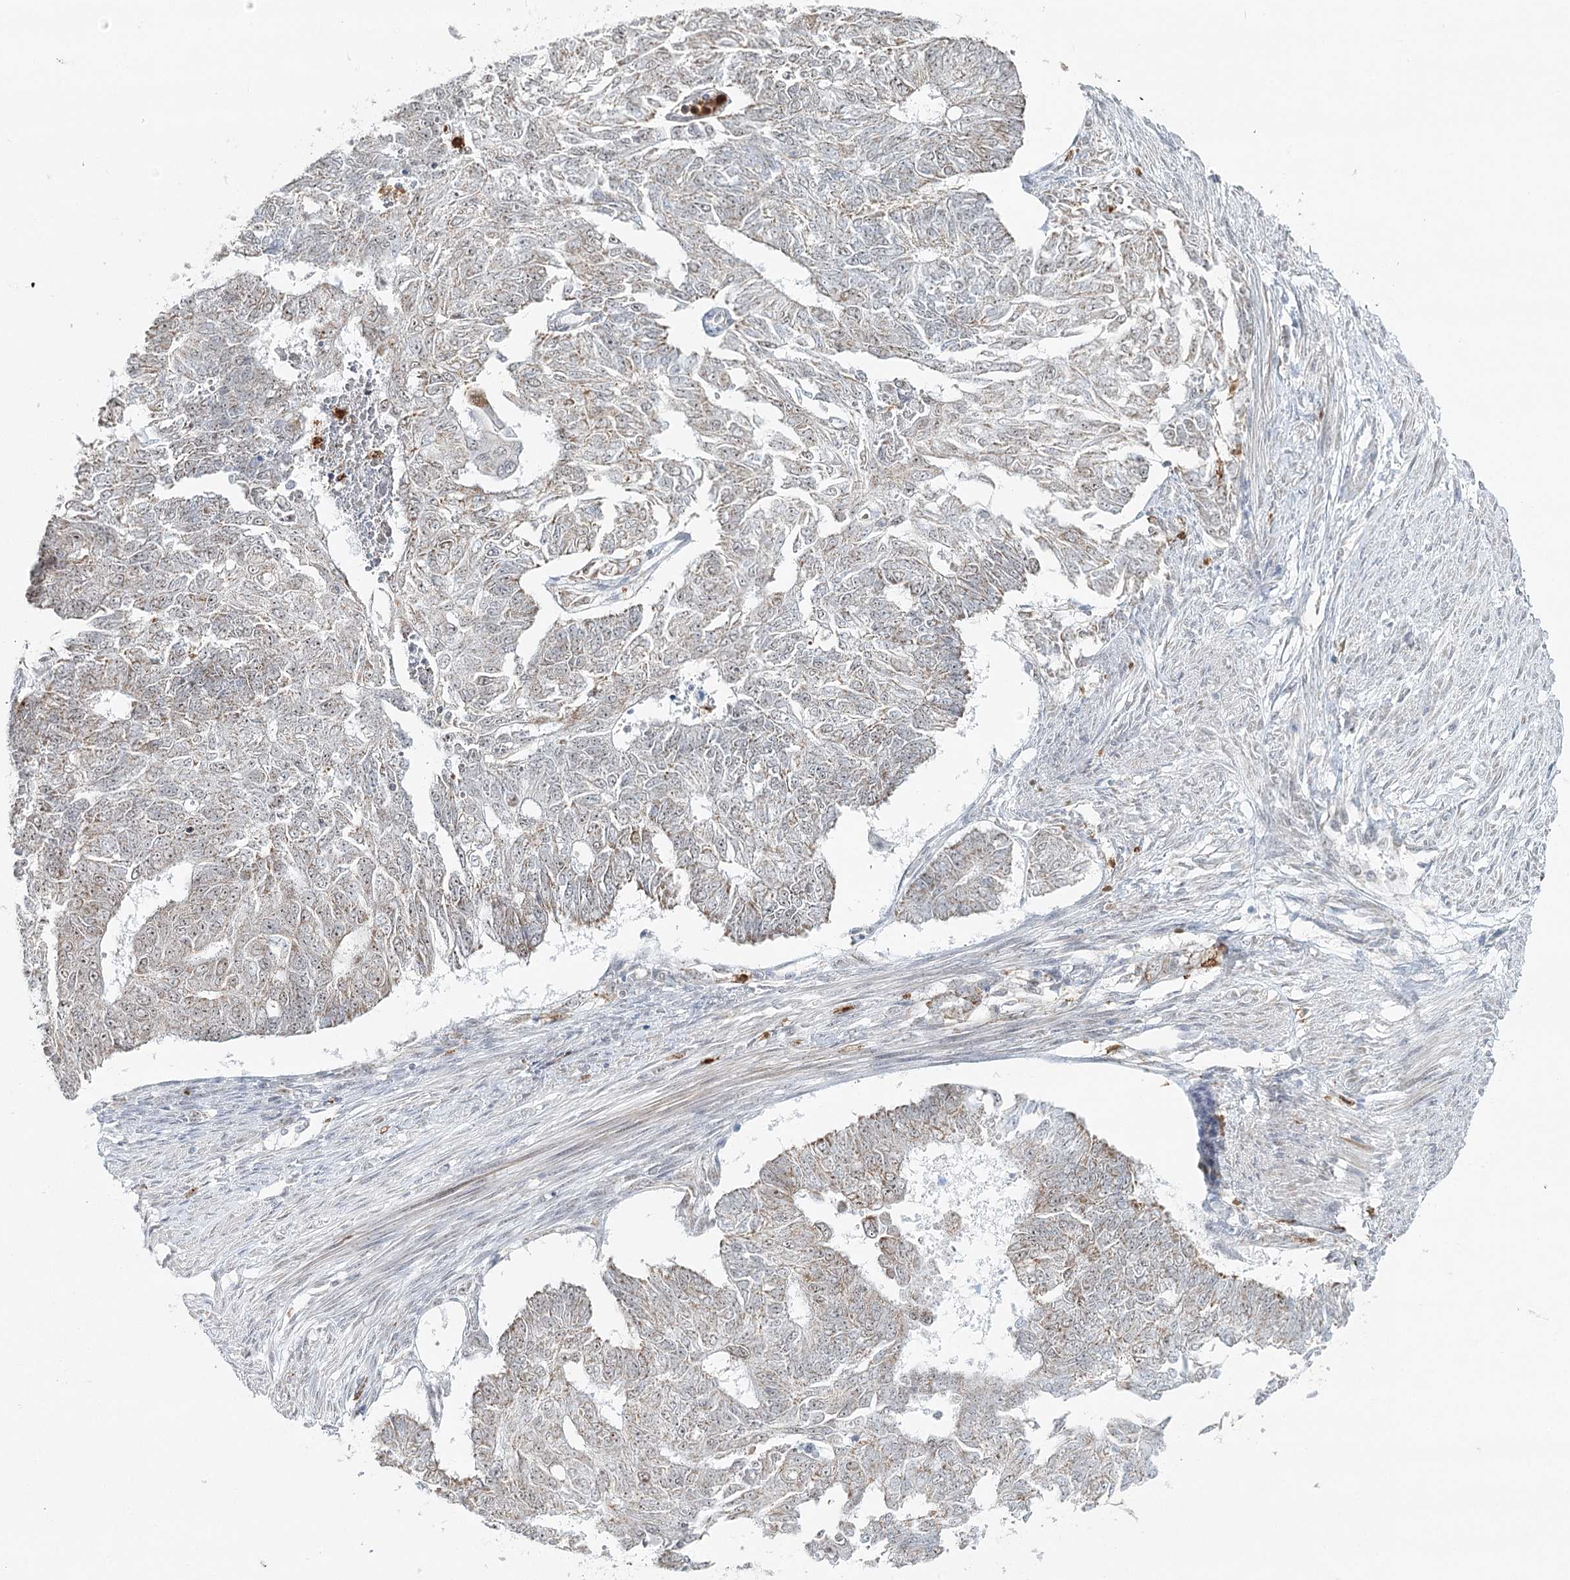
{"staining": {"intensity": "weak", "quantity": "<25%", "location": "cytoplasmic/membranous"}, "tissue": "endometrial cancer", "cell_type": "Tumor cells", "image_type": "cancer", "snomed": [{"axis": "morphology", "description": "Adenocarcinoma, NOS"}, {"axis": "topography", "description": "Endometrium"}], "caption": "This is an immunohistochemistry histopathology image of adenocarcinoma (endometrial). There is no staining in tumor cells.", "gene": "ATAD1", "patient": {"sex": "female", "age": 32}}